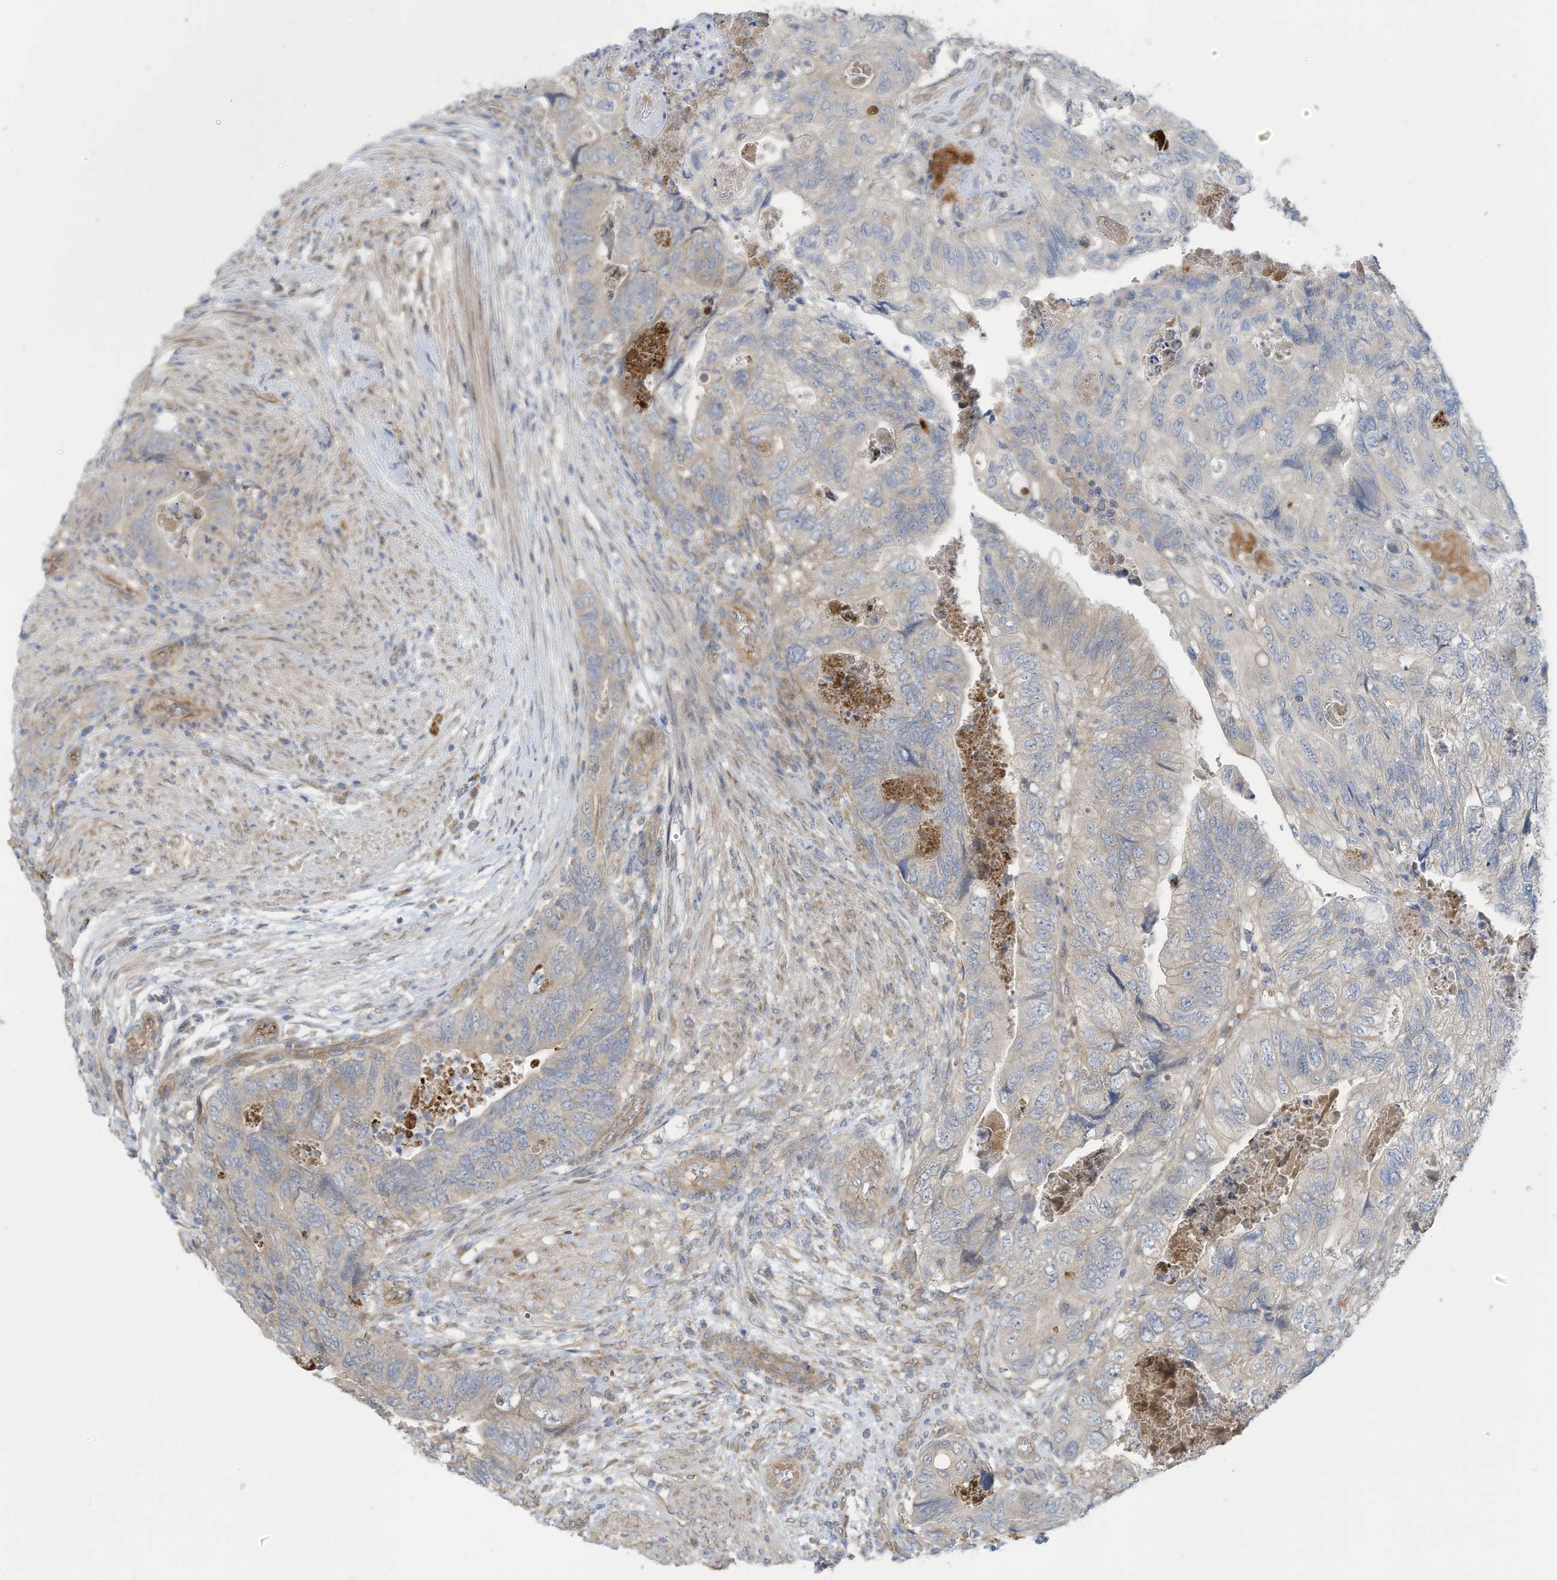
{"staining": {"intensity": "negative", "quantity": "none", "location": "none"}, "tissue": "colorectal cancer", "cell_type": "Tumor cells", "image_type": "cancer", "snomed": [{"axis": "morphology", "description": "Adenocarcinoma, NOS"}, {"axis": "topography", "description": "Rectum"}], "caption": "A photomicrograph of human adenocarcinoma (colorectal) is negative for staining in tumor cells.", "gene": "ADAT2", "patient": {"sex": "male", "age": 63}}